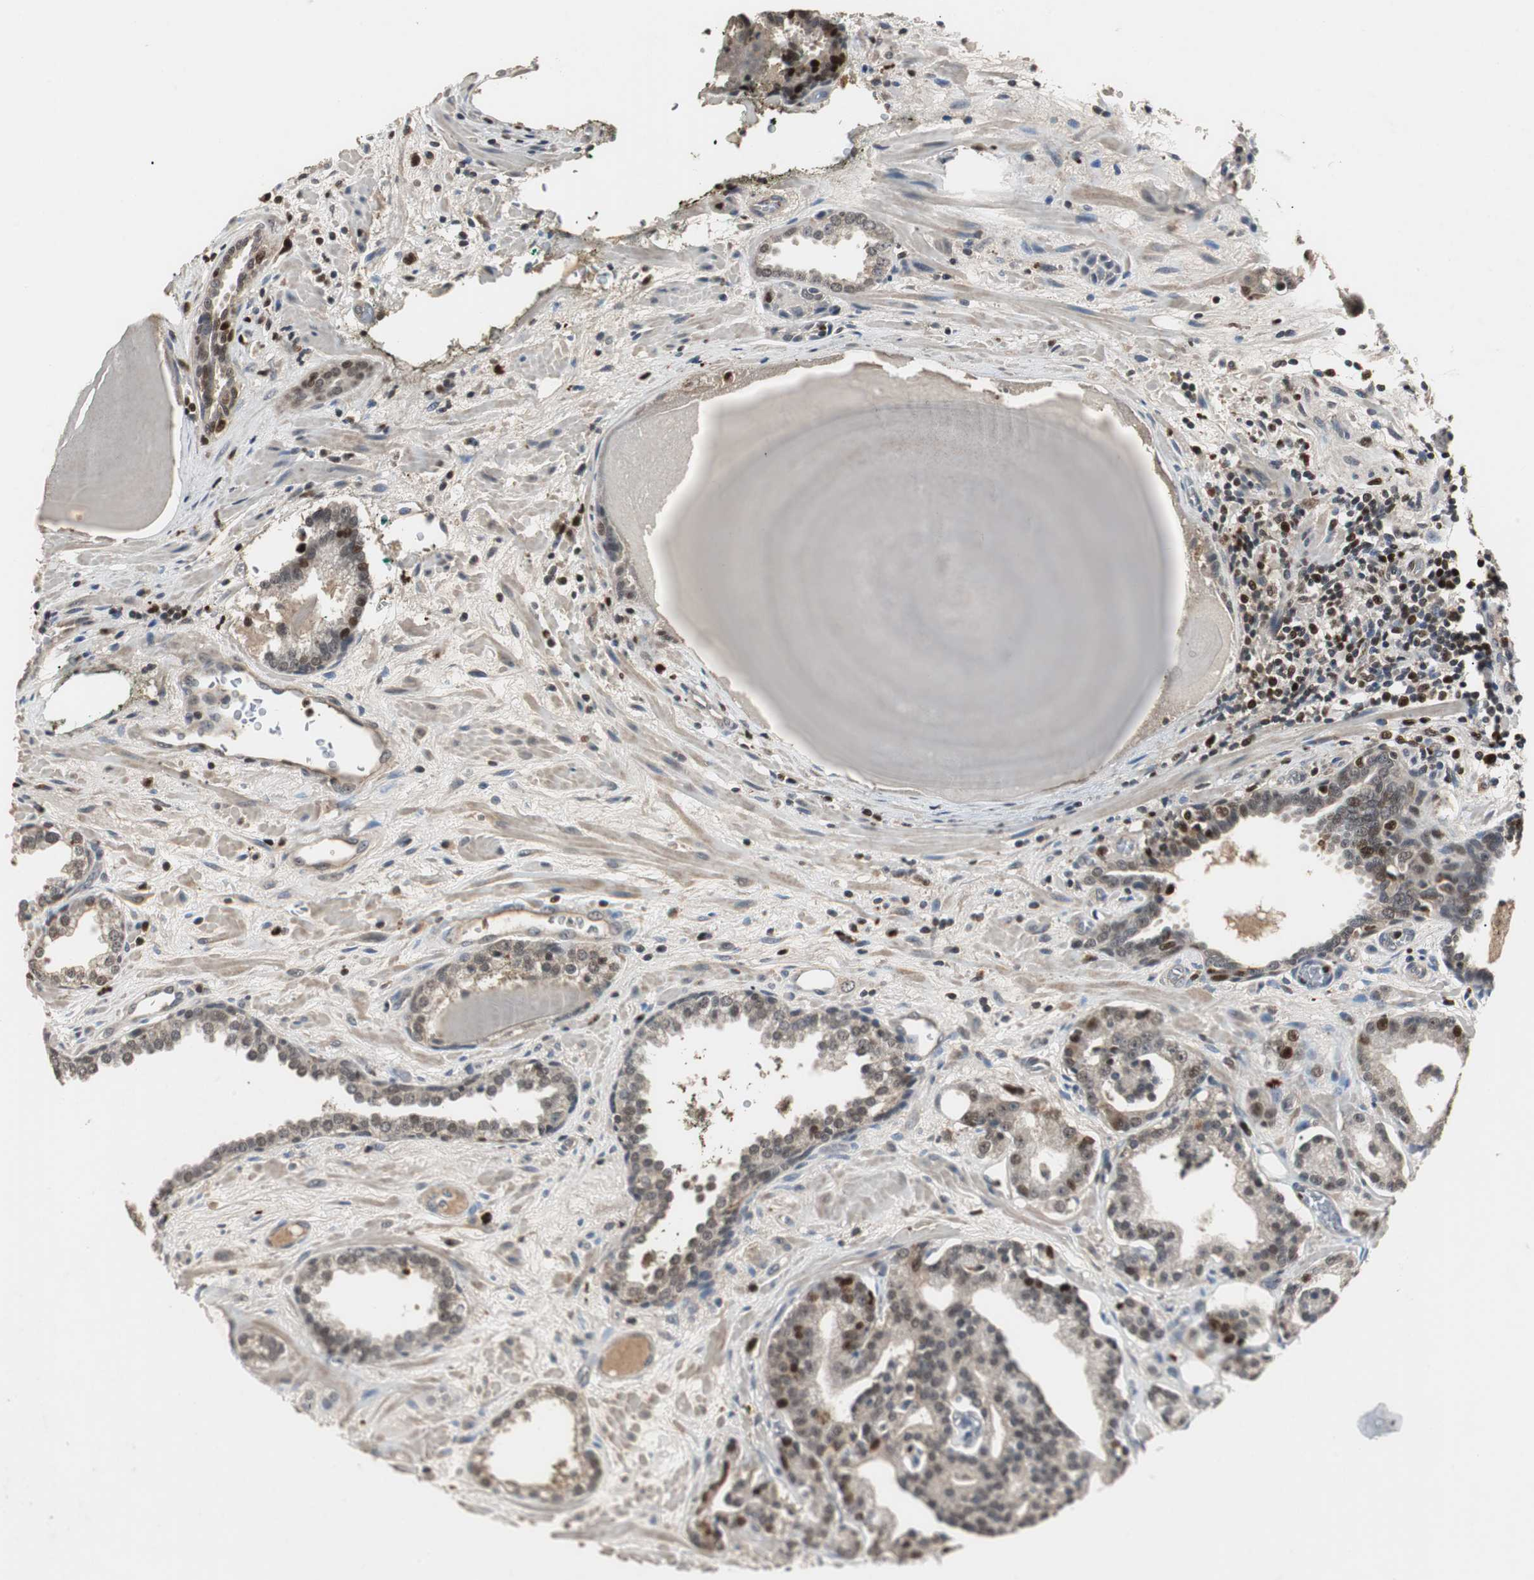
{"staining": {"intensity": "strong", "quantity": "<25%", "location": "nuclear"}, "tissue": "prostate cancer", "cell_type": "Tumor cells", "image_type": "cancer", "snomed": [{"axis": "morphology", "description": "Adenocarcinoma, Low grade"}, {"axis": "topography", "description": "Prostate"}], "caption": "A brown stain highlights strong nuclear staining of a protein in prostate cancer tumor cells.", "gene": "FEN1", "patient": {"sex": "male", "age": 63}}